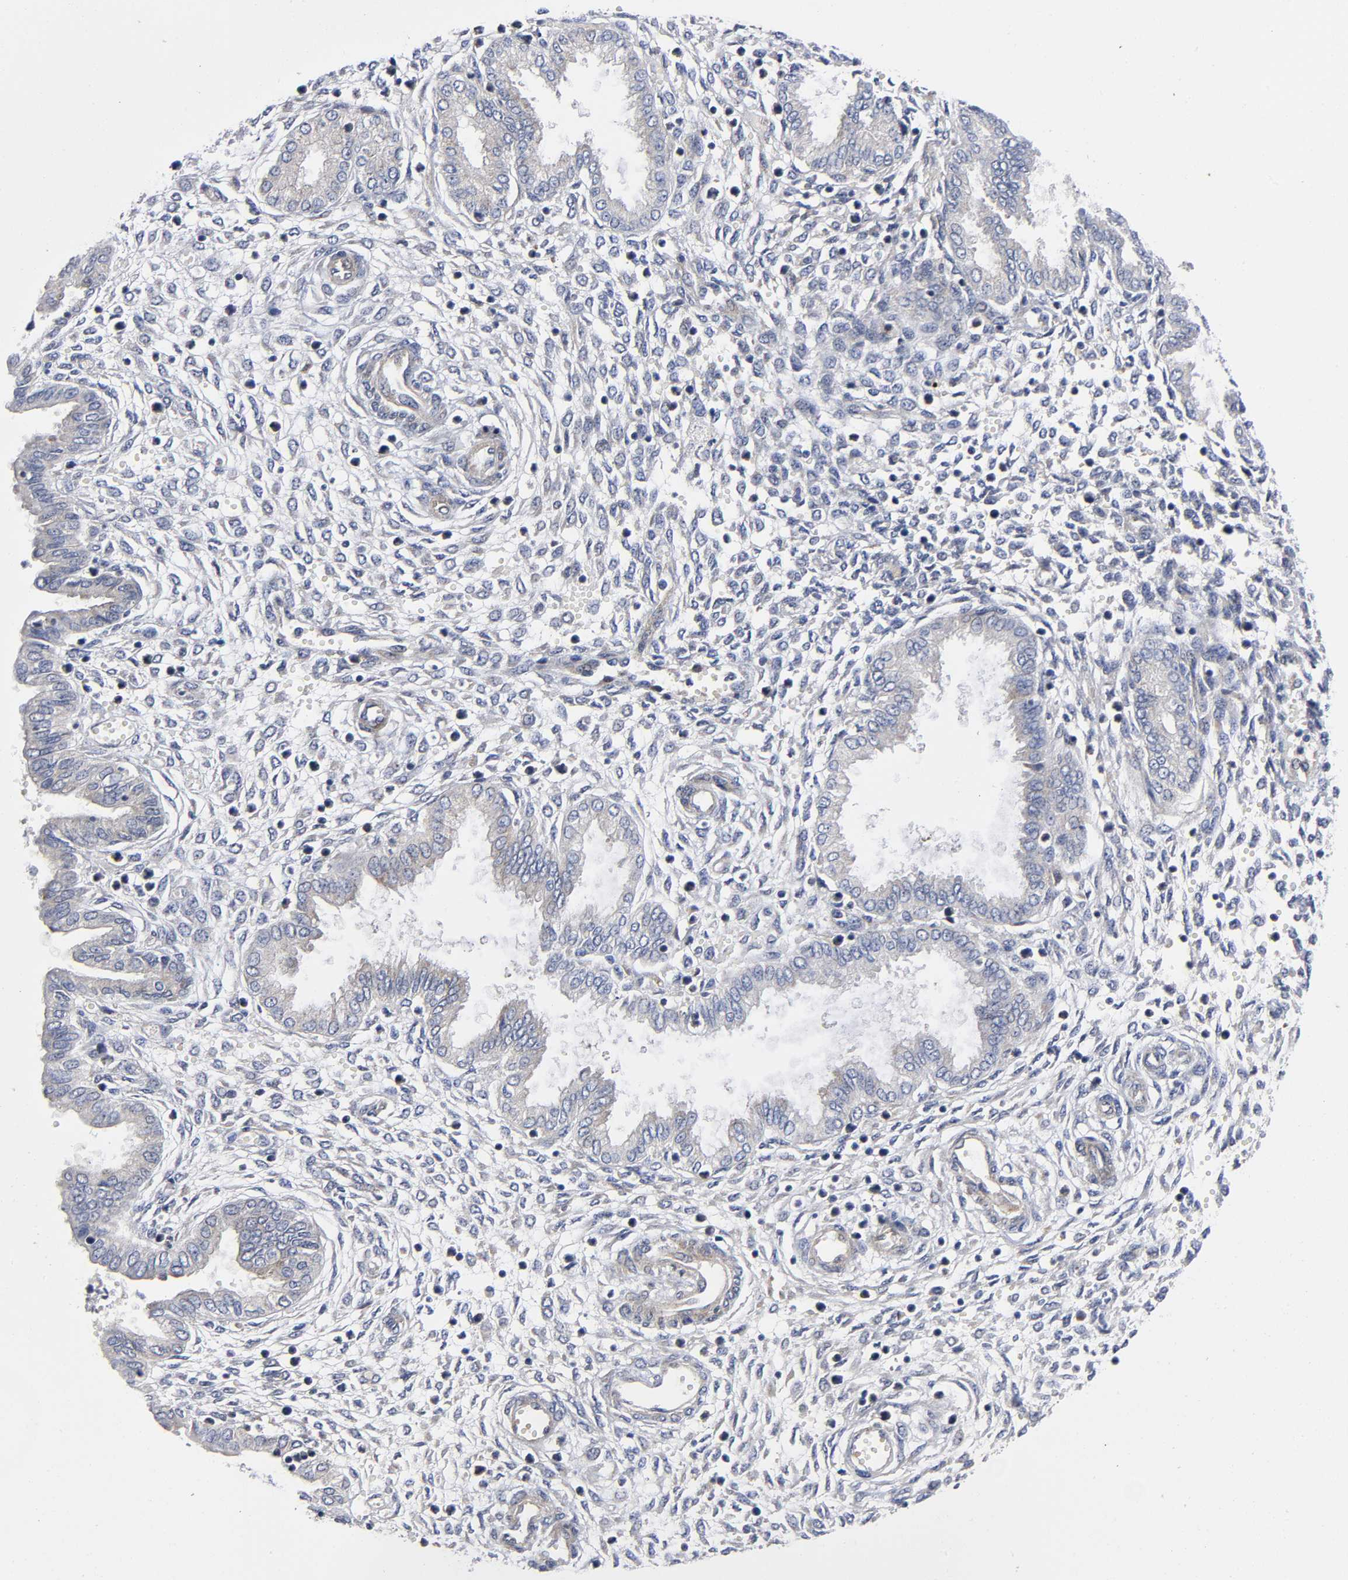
{"staining": {"intensity": "moderate", "quantity": "25%-75%", "location": "cytoplasmic/membranous"}, "tissue": "endometrium", "cell_type": "Cells in endometrial stroma", "image_type": "normal", "snomed": [{"axis": "morphology", "description": "Normal tissue, NOS"}, {"axis": "topography", "description": "Endometrium"}], "caption": "Cells in endometrial stroma display medium levels of moderate cytoplasmic/membranous positivity in about 25%-75% of cells in normal human endometrium.", "gene": "EIF5", "patient": {"sex": "female", "age": 33}}